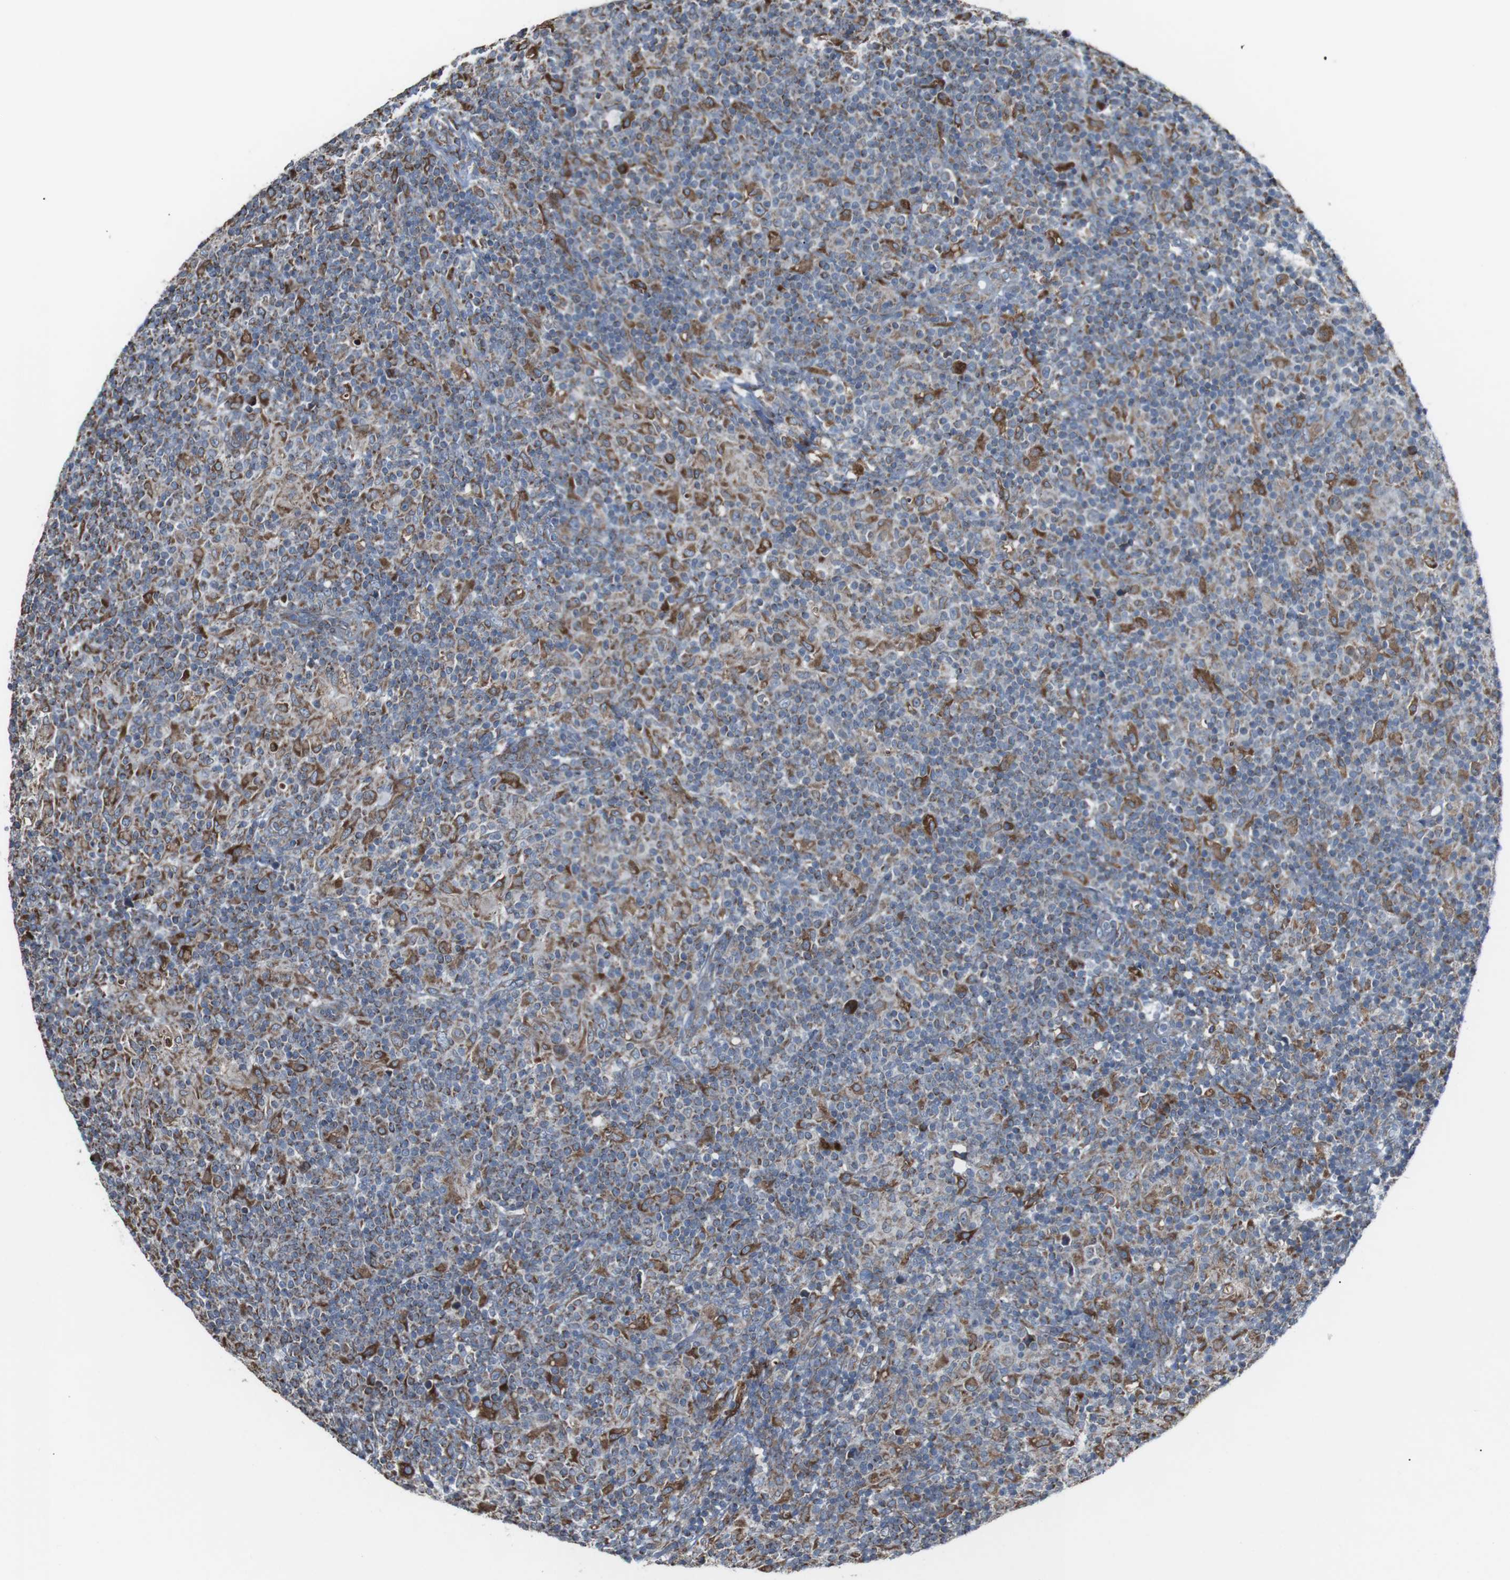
{"staining": {"intensity": "moderate", "quantity": ">75%", "location": "cytoplasmic/membranous"}, "tissue": "lymphoma", "cell_type": "Tumor cells", "image_type": "cancer", "snomed": [{"axis": "morphology", "description": "Hodgkin's disease, NOS"}, {"axis": "topography", "description": "Lymph node"}], "caption": "Moderate cytoplasmic/membranous protein staining is appreciated in approximately >75% of tumor cells in Hodgkin's disease.", "gene": "CISD2", "patient": {"sex": "male", "age": 70}}